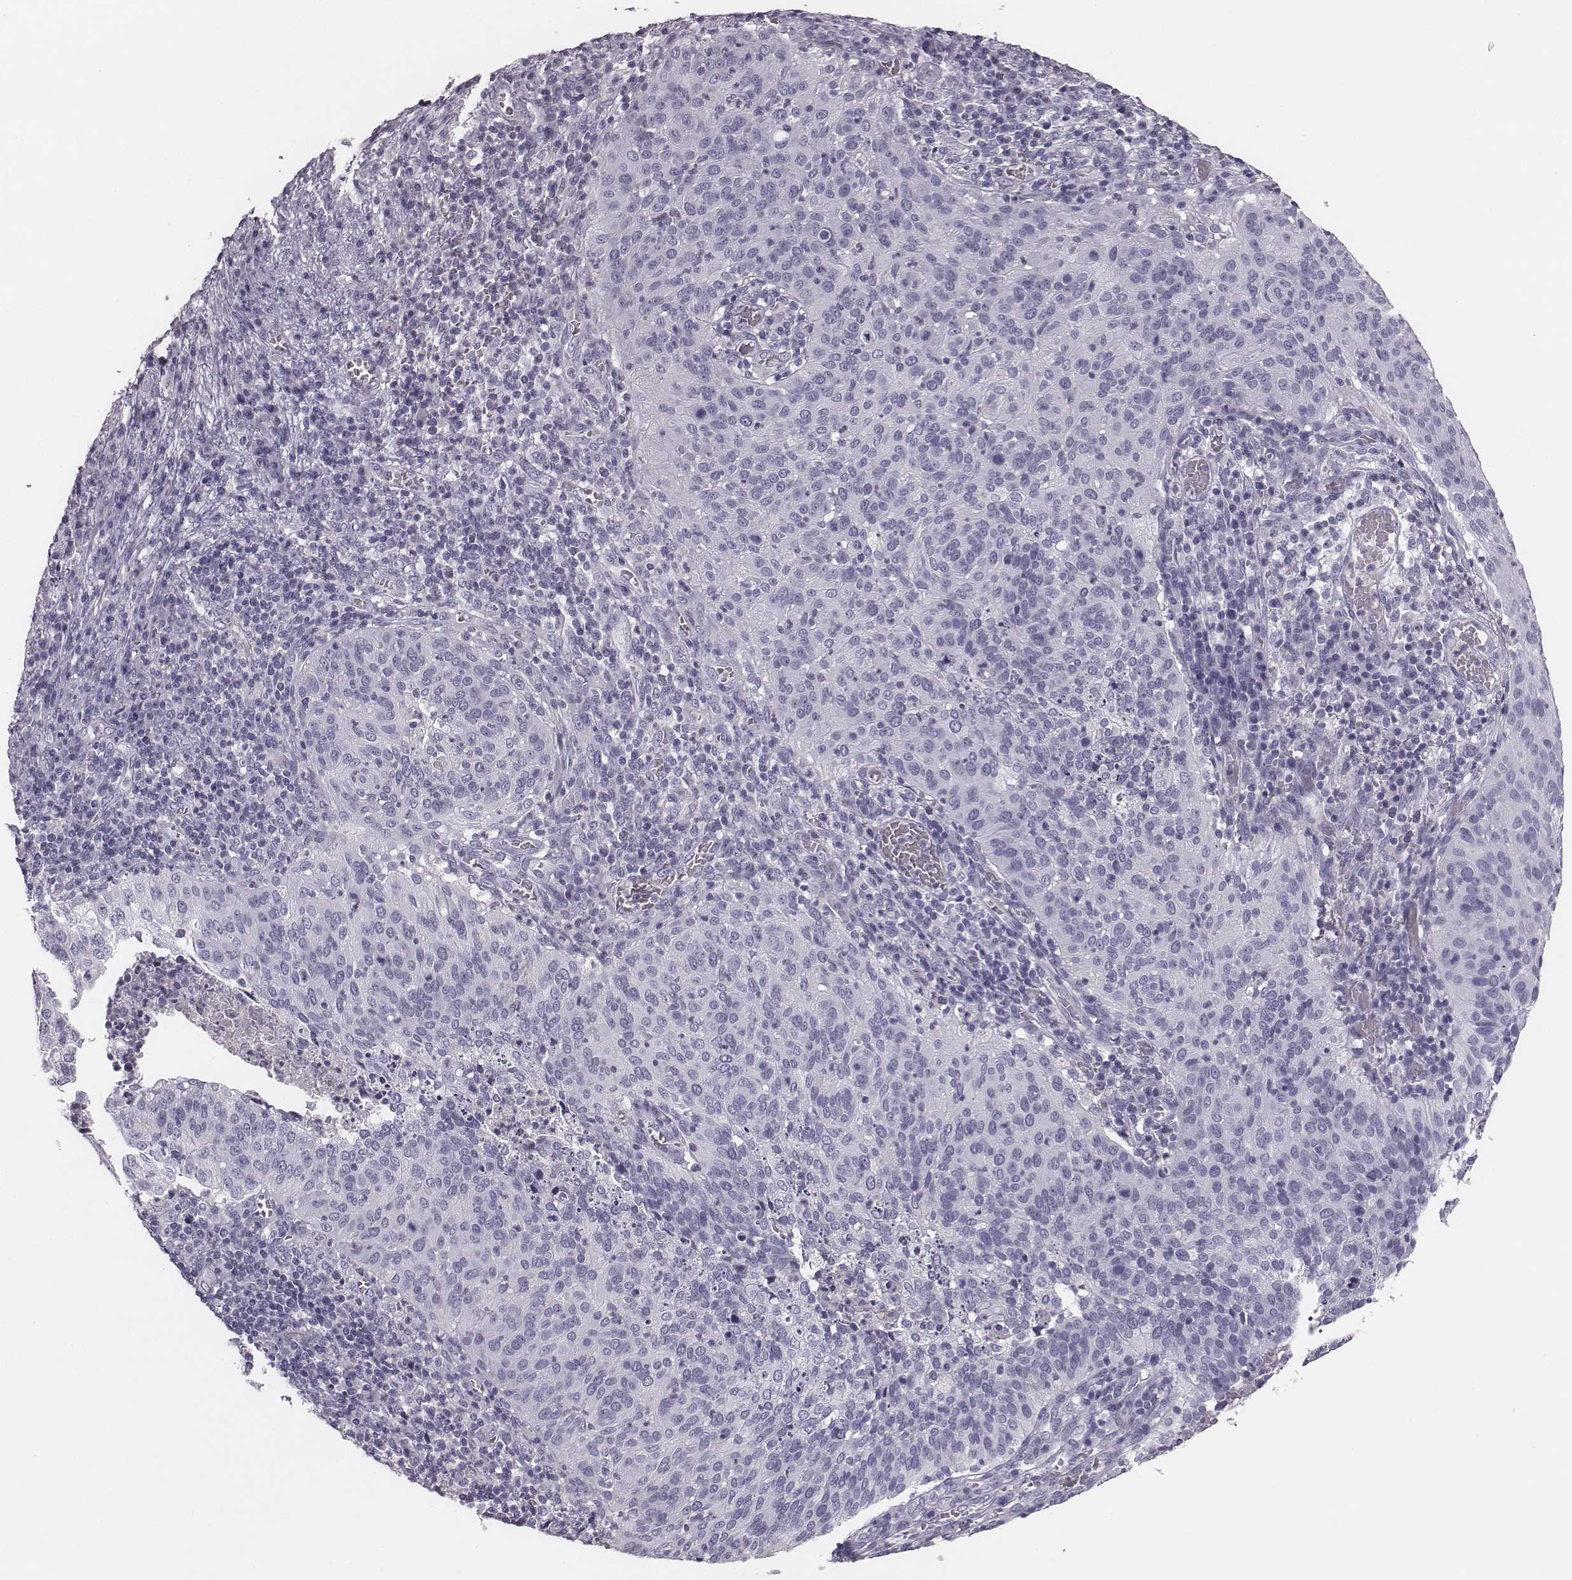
{"staining": {"intensity": "negative", "quantity": "none", "location": "none"}, "tissue": "cervical cancer", "cell_type": "Tumor cells", "image_type": "cancer", "snomed": [{"axis": "morphology", "description": "Squamous cell carcinoma, NOS"}, {"axis": "topography", "description": "Cervix"}], "caption": "The IHC photomicrograph has no significant staining in tumor cells of cervical cancer (squamous cell carcinoma) tissue. The staining is performed using DAB brown chromogen with nuclei counter-stained in using hematoxylin.", "gene": "CSH1", "patient": {"sex": "female", "age": 39}}